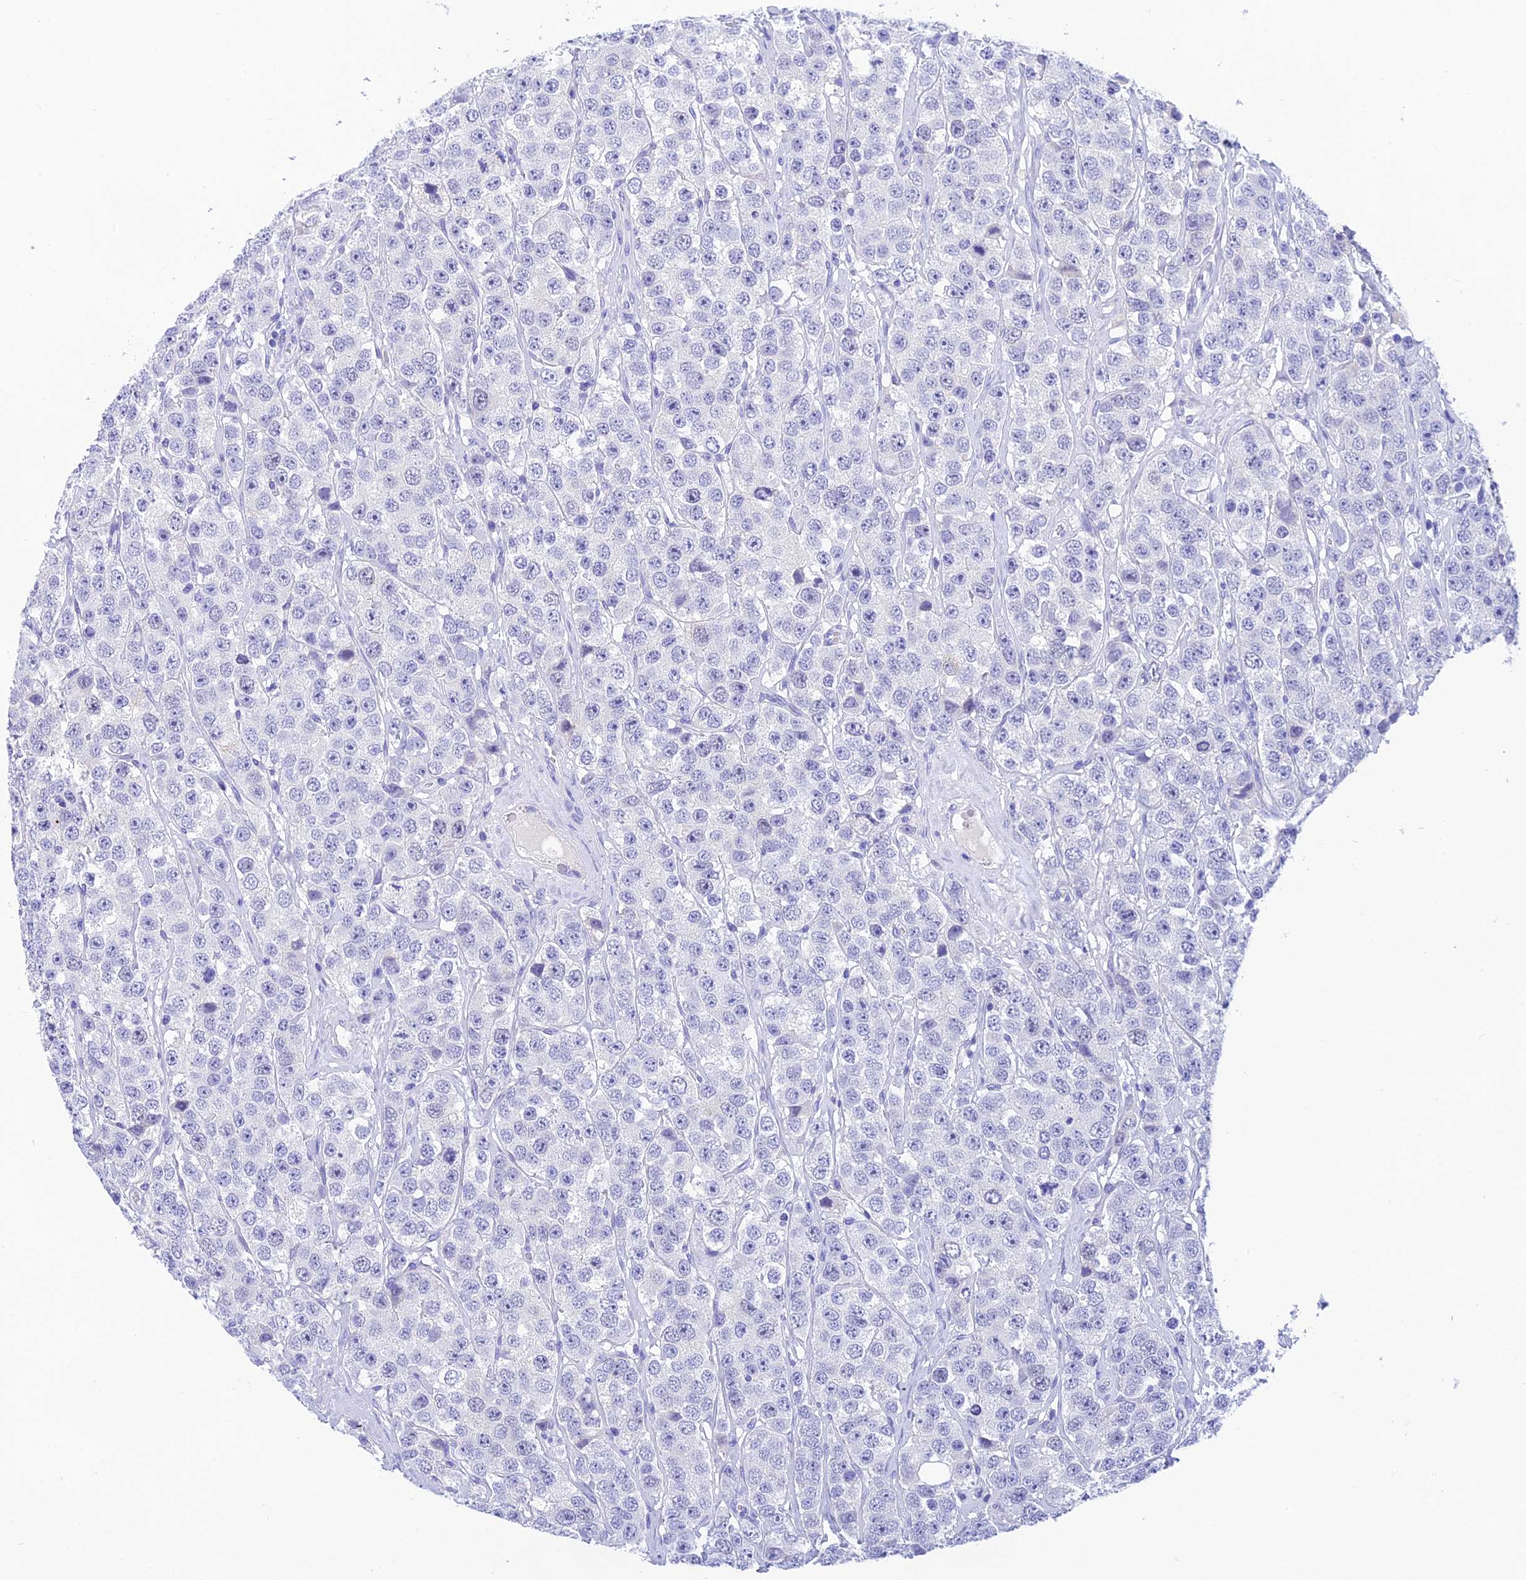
{"staining": {"intensity": "negative", "quantity": "none", "location": "none"}, "tissue": "testis cancer", "cell_type": "Tumor cells", "image_type": "cancer", "snomed": [{"axis": "morphology", "description": "Seminoma, NOS"}, {"axis": "topography", "description": "Testis"}], "caption": "Human seminoma (testis) stained for a protein using IHC displays no positivity in tumor cells.", "gene": "KDELR3", "patient": {"sex": "male", "age": 28}}